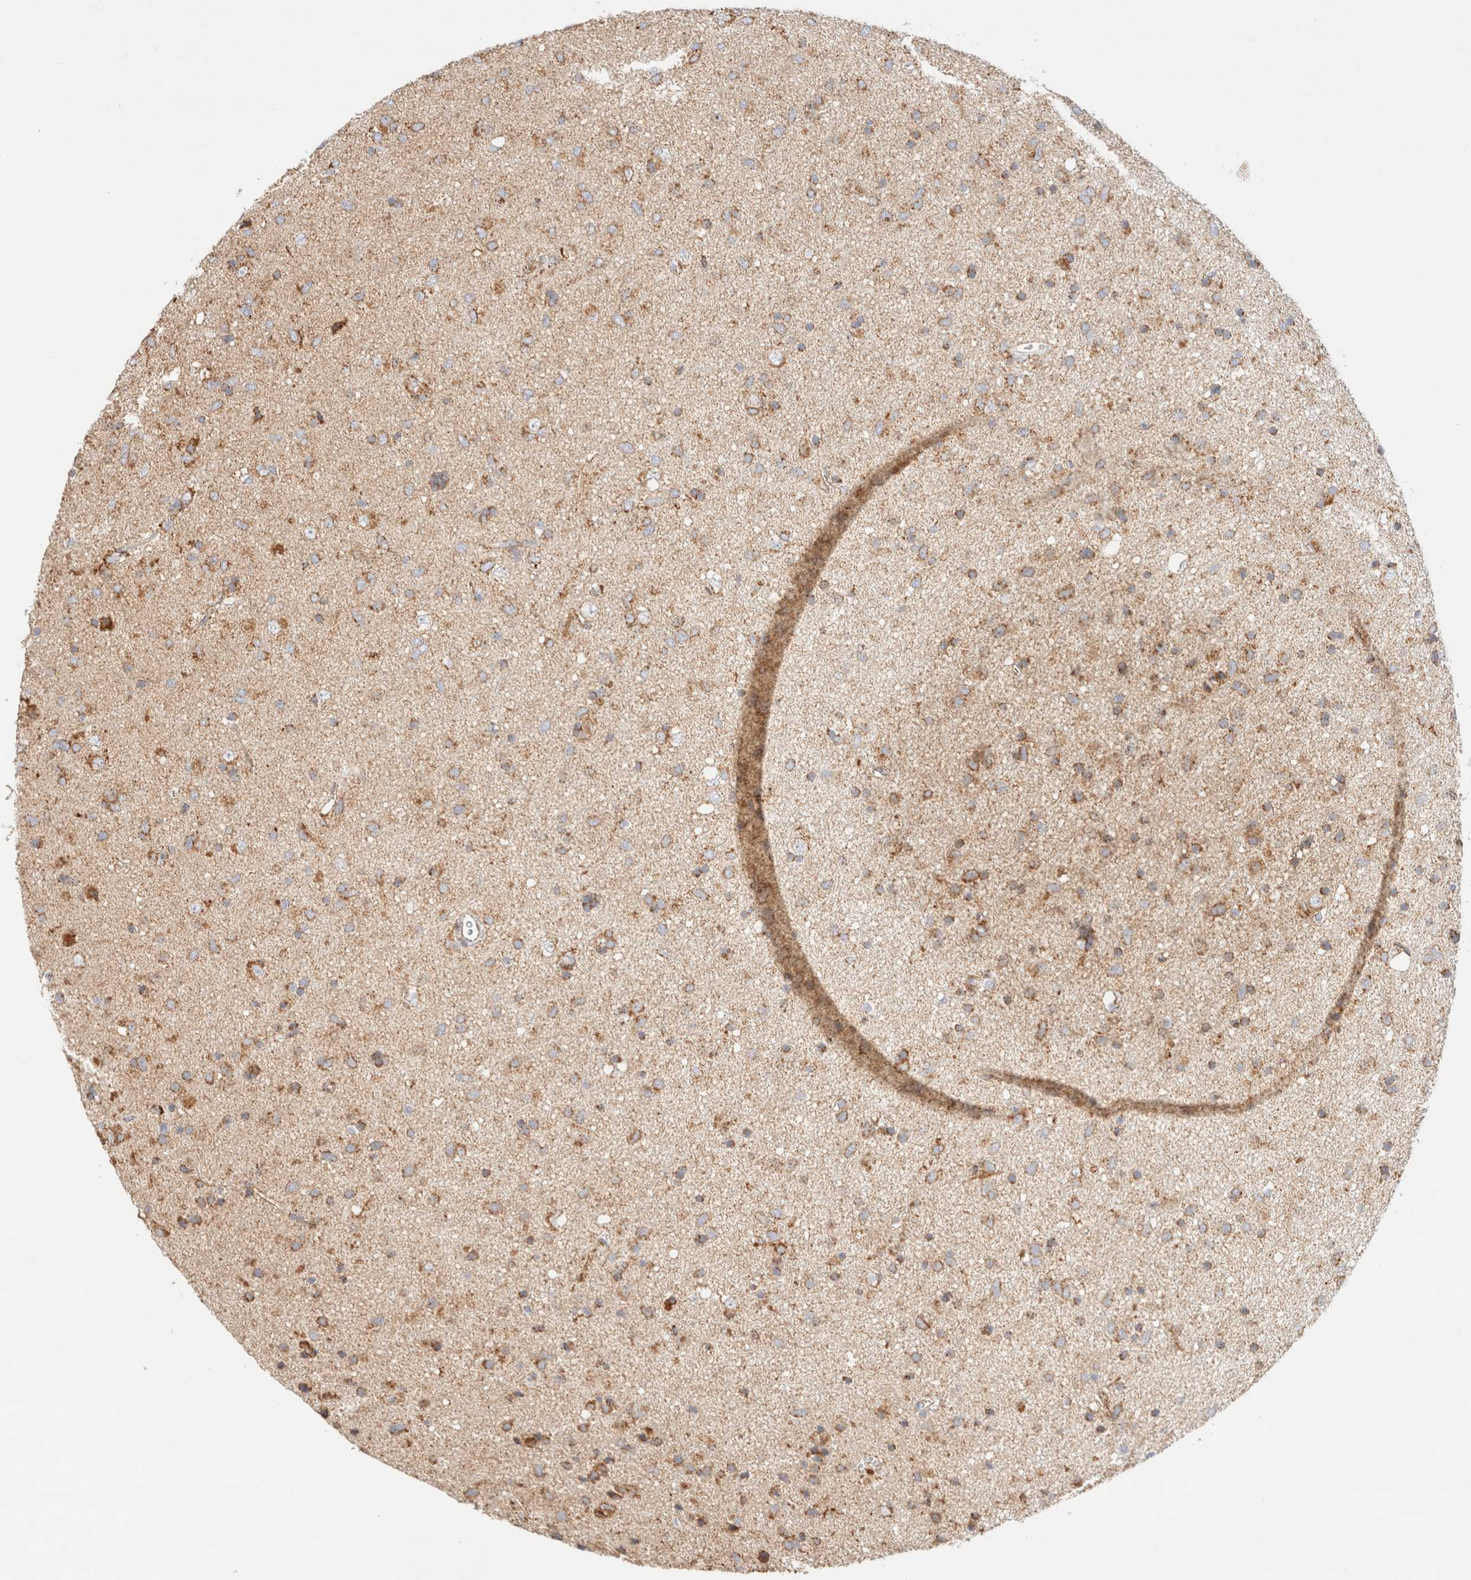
{"staining": {"intensity": "moderate", "quantity": ">75%", "location": "cytoplasmic/membranous"}, "tissue": "glioma", "cell_type": "Tumor cells", "image_type": "cancer", "snomed": [{"axis": "morphology", "description": "Glioma, malignant, Low grade"}, {"axis": "topography", "description": "Brain"}], "caption": "Tumor cells display medium levels of moderate cytoplasmic/membranous expression in about >75% of cells in glioma.", "gene": "PHB2", "patient": {"sex": "male", "age": 77}}